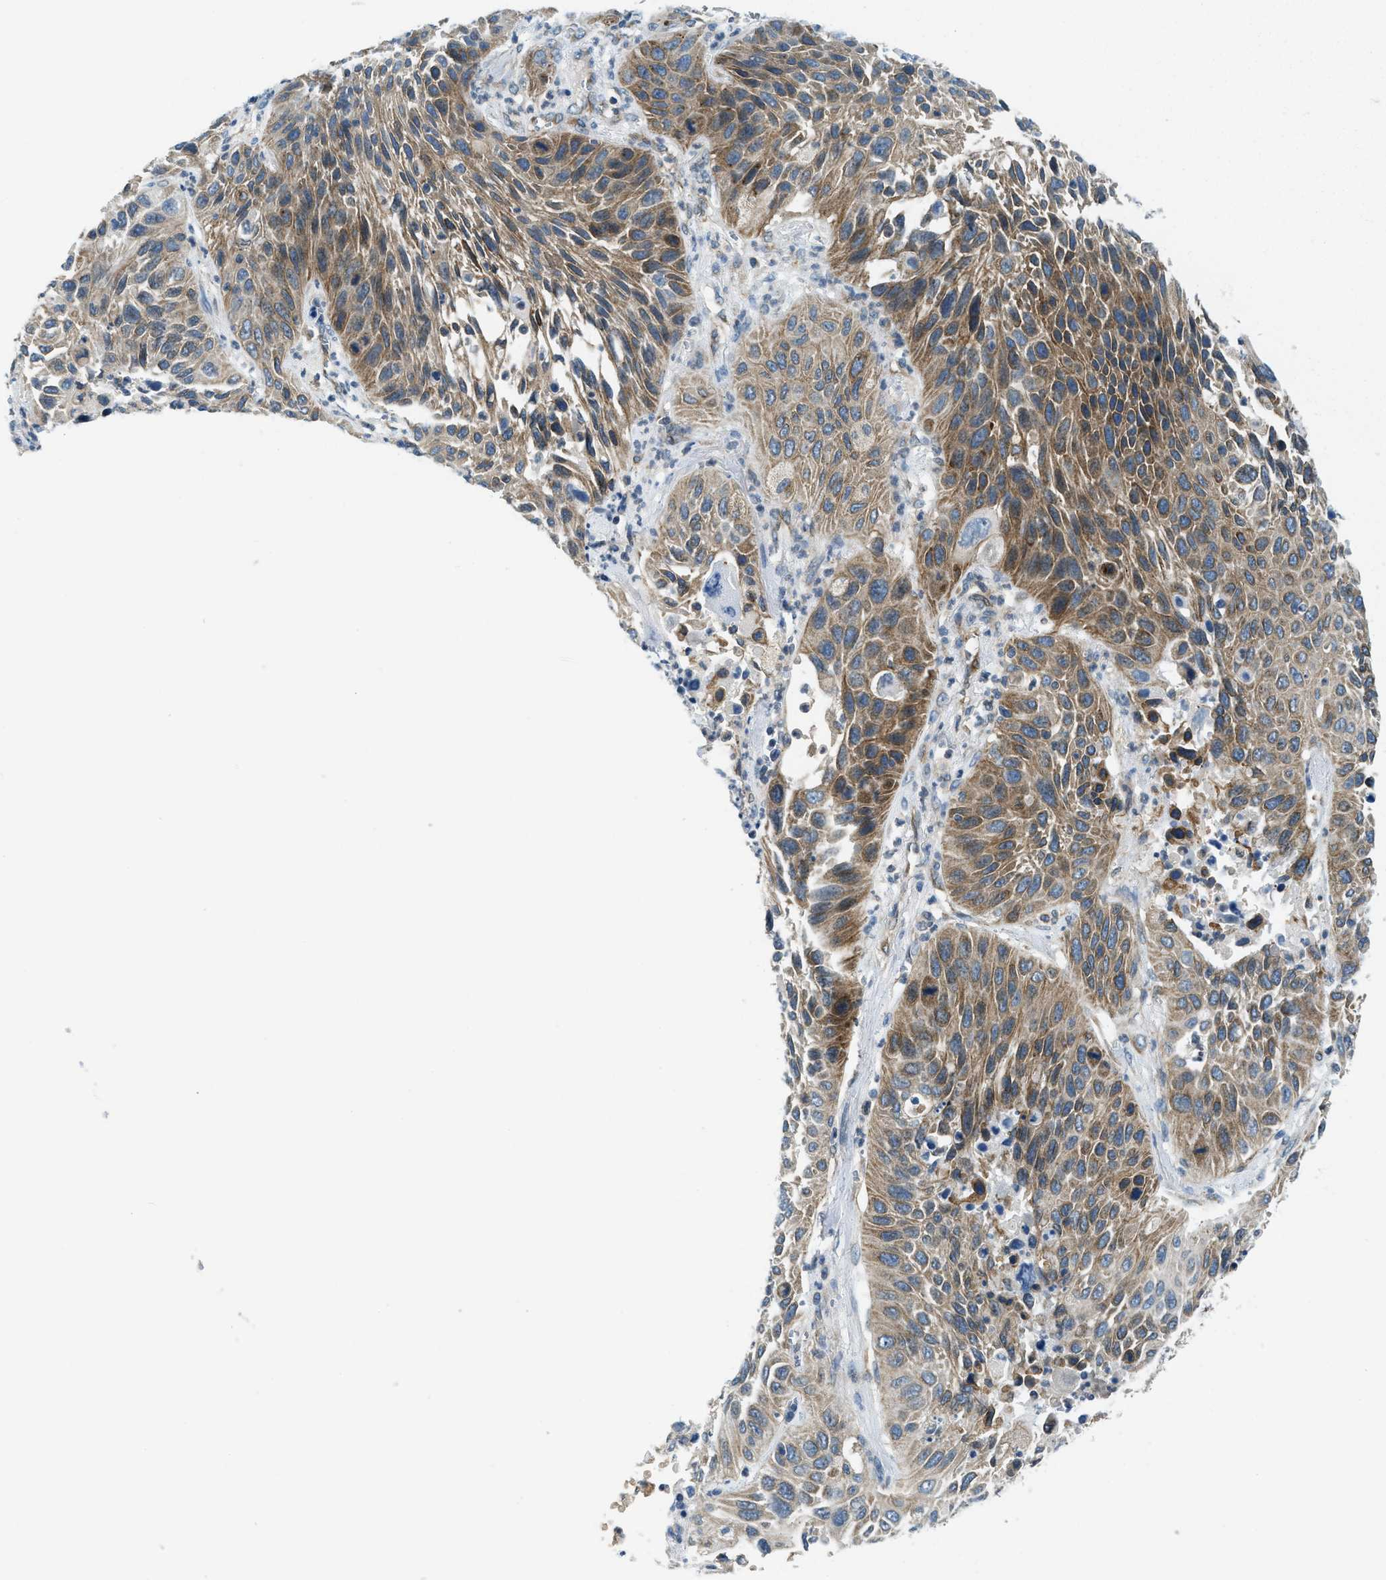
{"staining": {"intensity": "moderate", "quantity": ">75%", "location": "cytoplasmic/membranous"}, "tissue": "lung cancer", "cell_type": "Tumor cells", "image_type": "cancer", "snomed": [{"axis": "morphology", "description": "Squamous cell carcinoma, NOS"}, {"axis": "topography", "description": "Lung"}], "caption": "IHC micrograph of human lung squamous cell carcinoma stained for a protein (brown), which shows medium levels of moderate cytoplasmic/membranous staining in approximately >75% of tumor cells.", "gene": "BCAP31", "patient": {"sex": "female", "age": 76}}